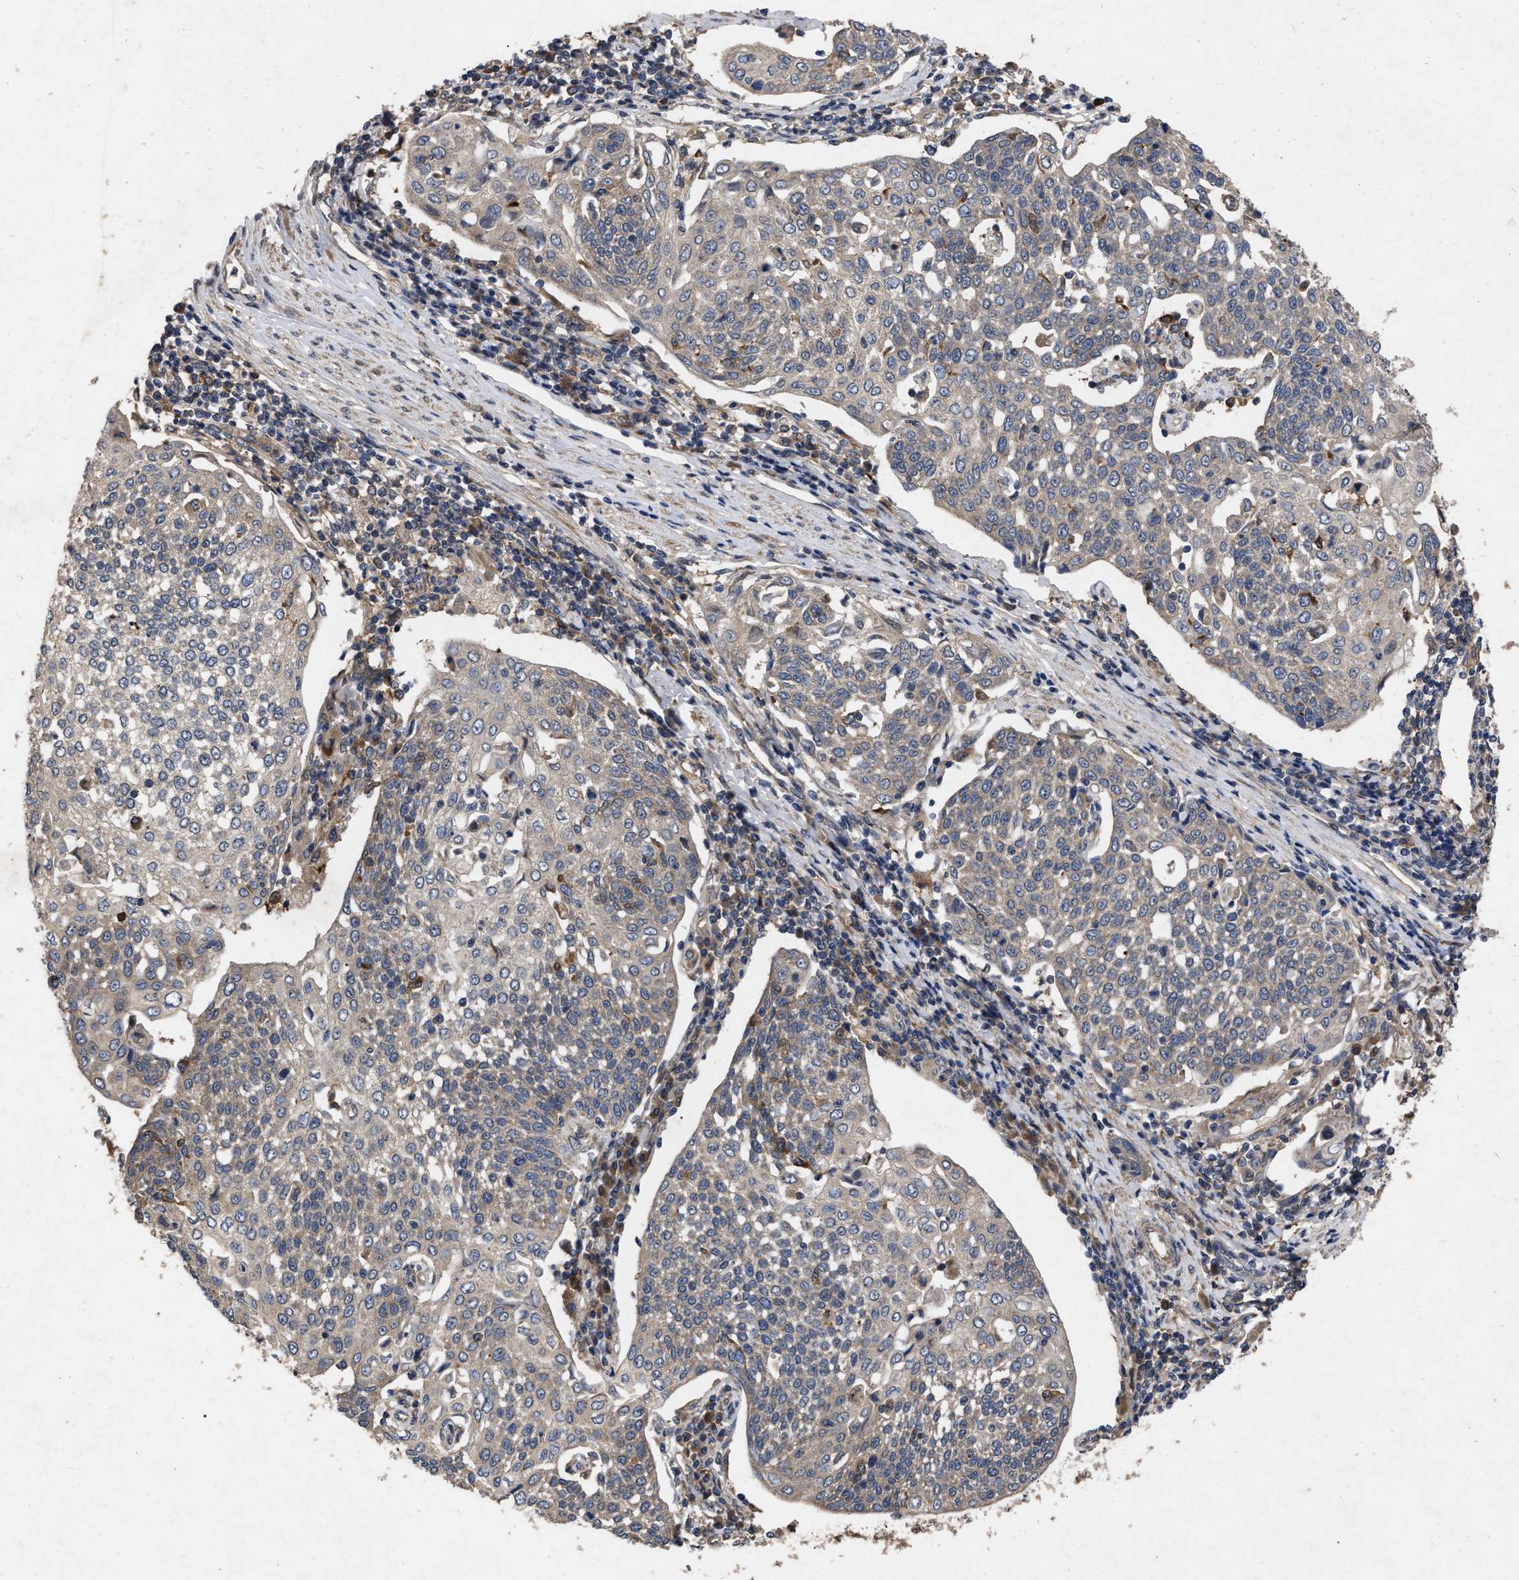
{"staining": {"intensity": "weak", "quantity": ">75%", "location": "cytoplasmic/membranous"}, "tissue": "cervical cancer", "cell_type": "Tumor cells", "image_type": "cancer", "snomed": [{"axis": "morphology", "description": "Squamous cell carcinoma, NOS"}, {"axis": "topography", "description": "Cervix"}], "caption": "Weak cytoplasmic/membranous positivity is appreciated in approximately >75% of tumor cells in squamous cell carcinoma (cervical).", "gene": "CDKN2C", "patient": {"sex": "female", "age": 34}}